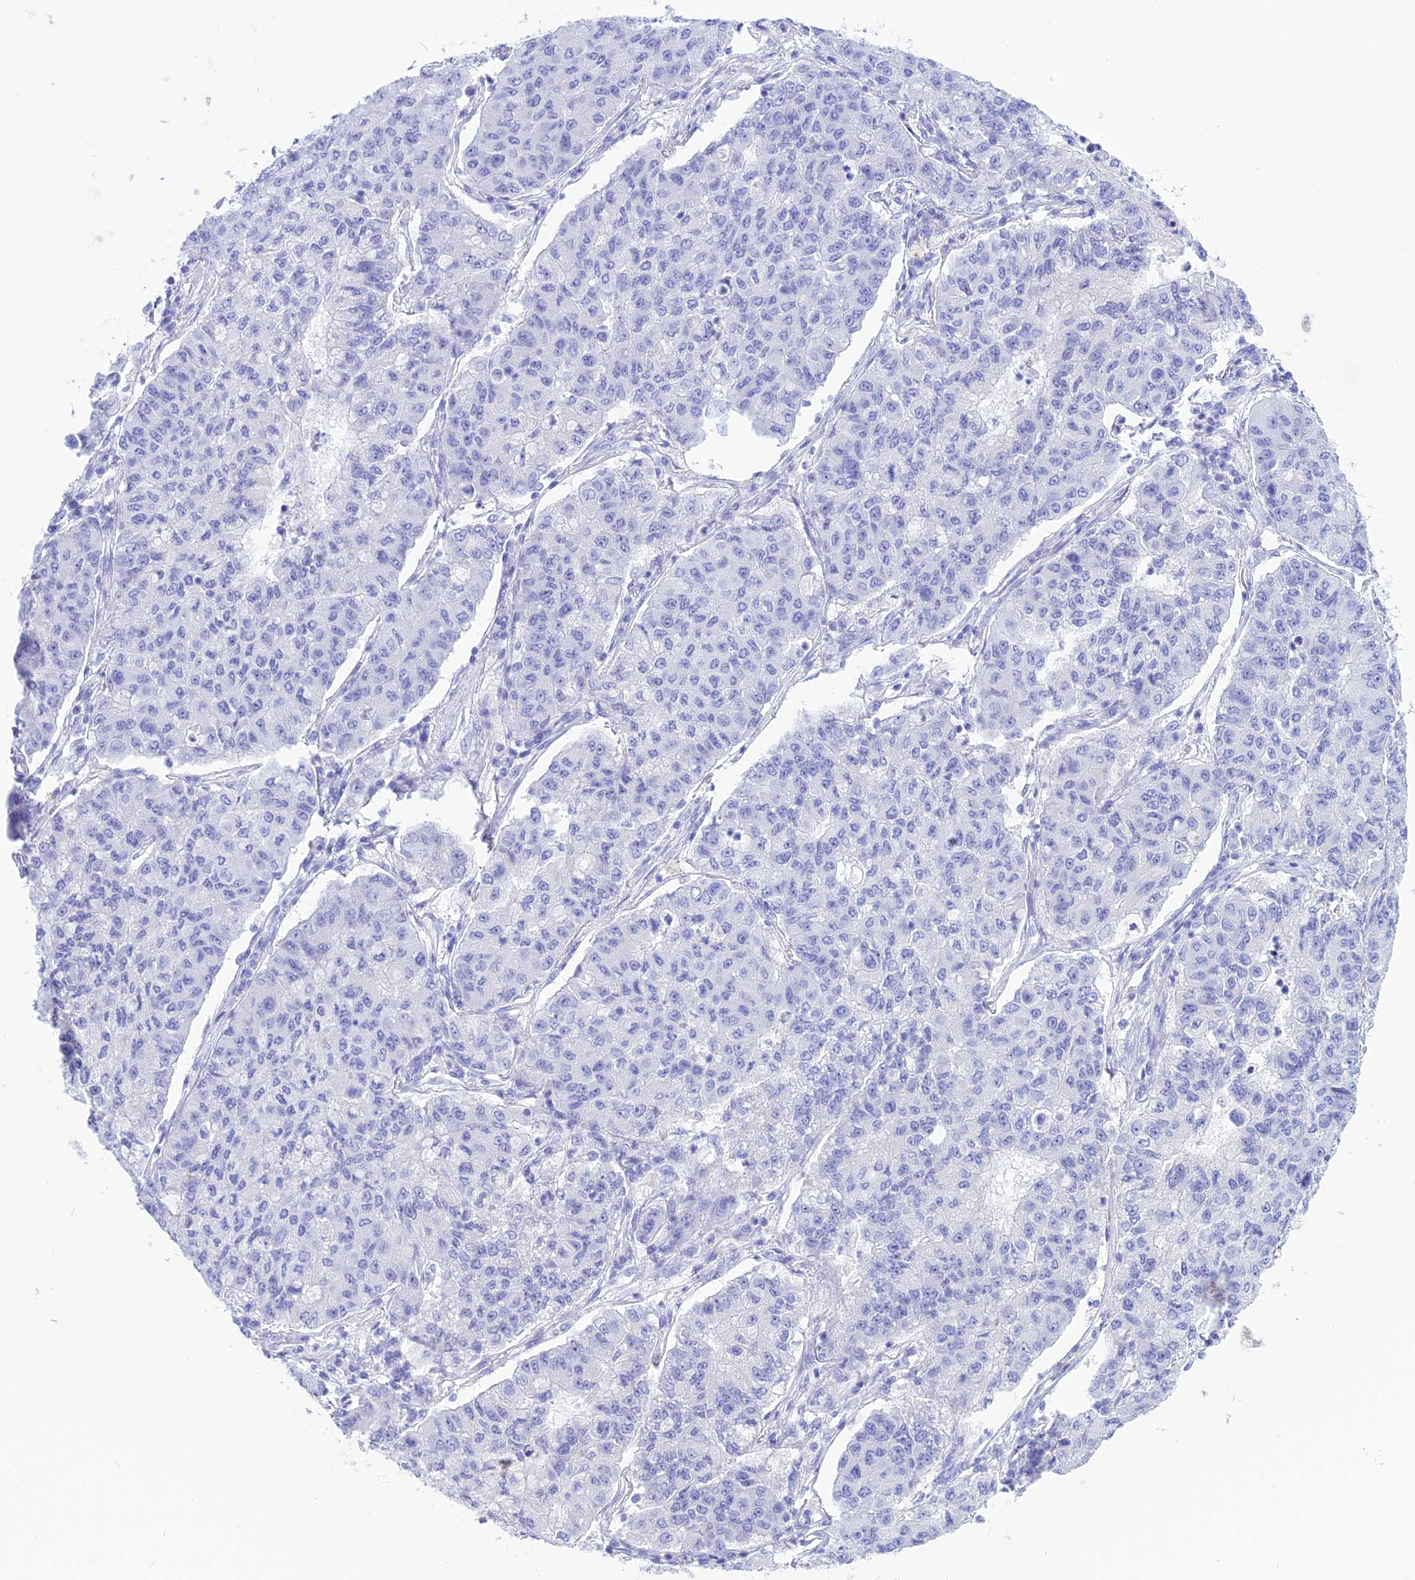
{"staining": {"intensity": "negative", "quantity": "none", "location": "none"}, "tissue": "lung cancer", "cell_type": "Tumor cells", "image_type": "cancer", "snomed": [{"axis": "morphology", "description": "Squamous cell carcinoma, NOS"}, {"axis": "topography", "description": "Lung"}], "caption": "Immunohistochemistry (IHC) micrograph of neoplastic tissue: human lung cancer (squamous cell carcinoma) stained with DAB exhibits no significant protein staining in tumor cells.", "gene": "GLYATL1", "patient": {"sex": "male", "age": 74}}